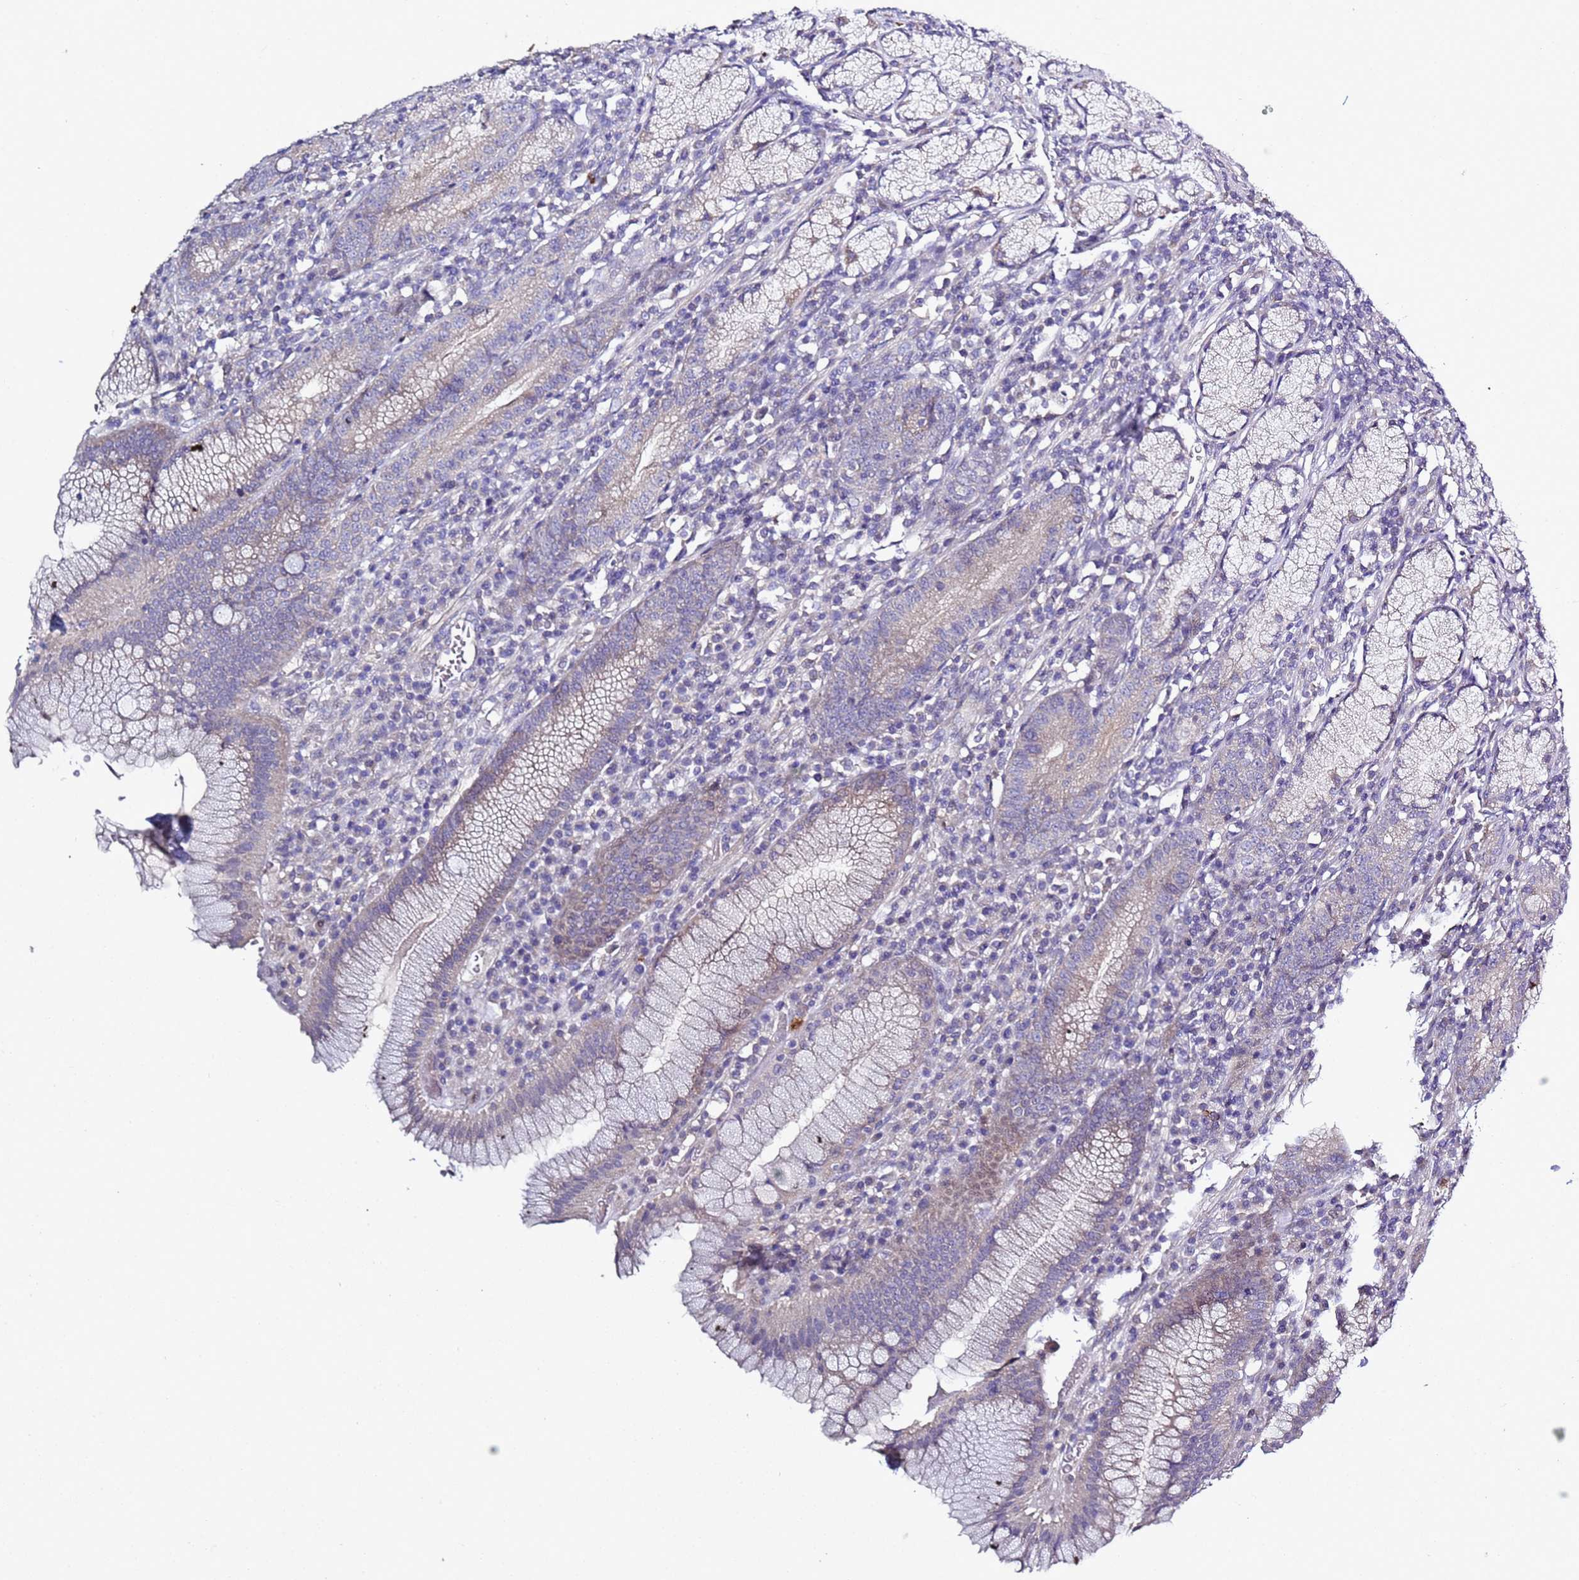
{"staining": {"intensity": "weak", "quantity": "25%-75%", "location": "cytoplasmic/membranous"}, "tissue": "stomach", "cell_type": "Glandular cells", "image_type": "normal", "snomed": [{"axis": "morphology", "description": "Normal tissue, NOS"}, {"axis": "topography", "description": "Stomach"}], "caption": "Immunohistochemistry (IHC) (DAB (3,3'-diaminobenzidine)) staining of unremarkable human stomach displays weak cytoplasmic/membranous protein staining in about 25%-75% of glandular cells.", "gene": "RABL2A", "patient": {"sex": "male", "age": 55}}